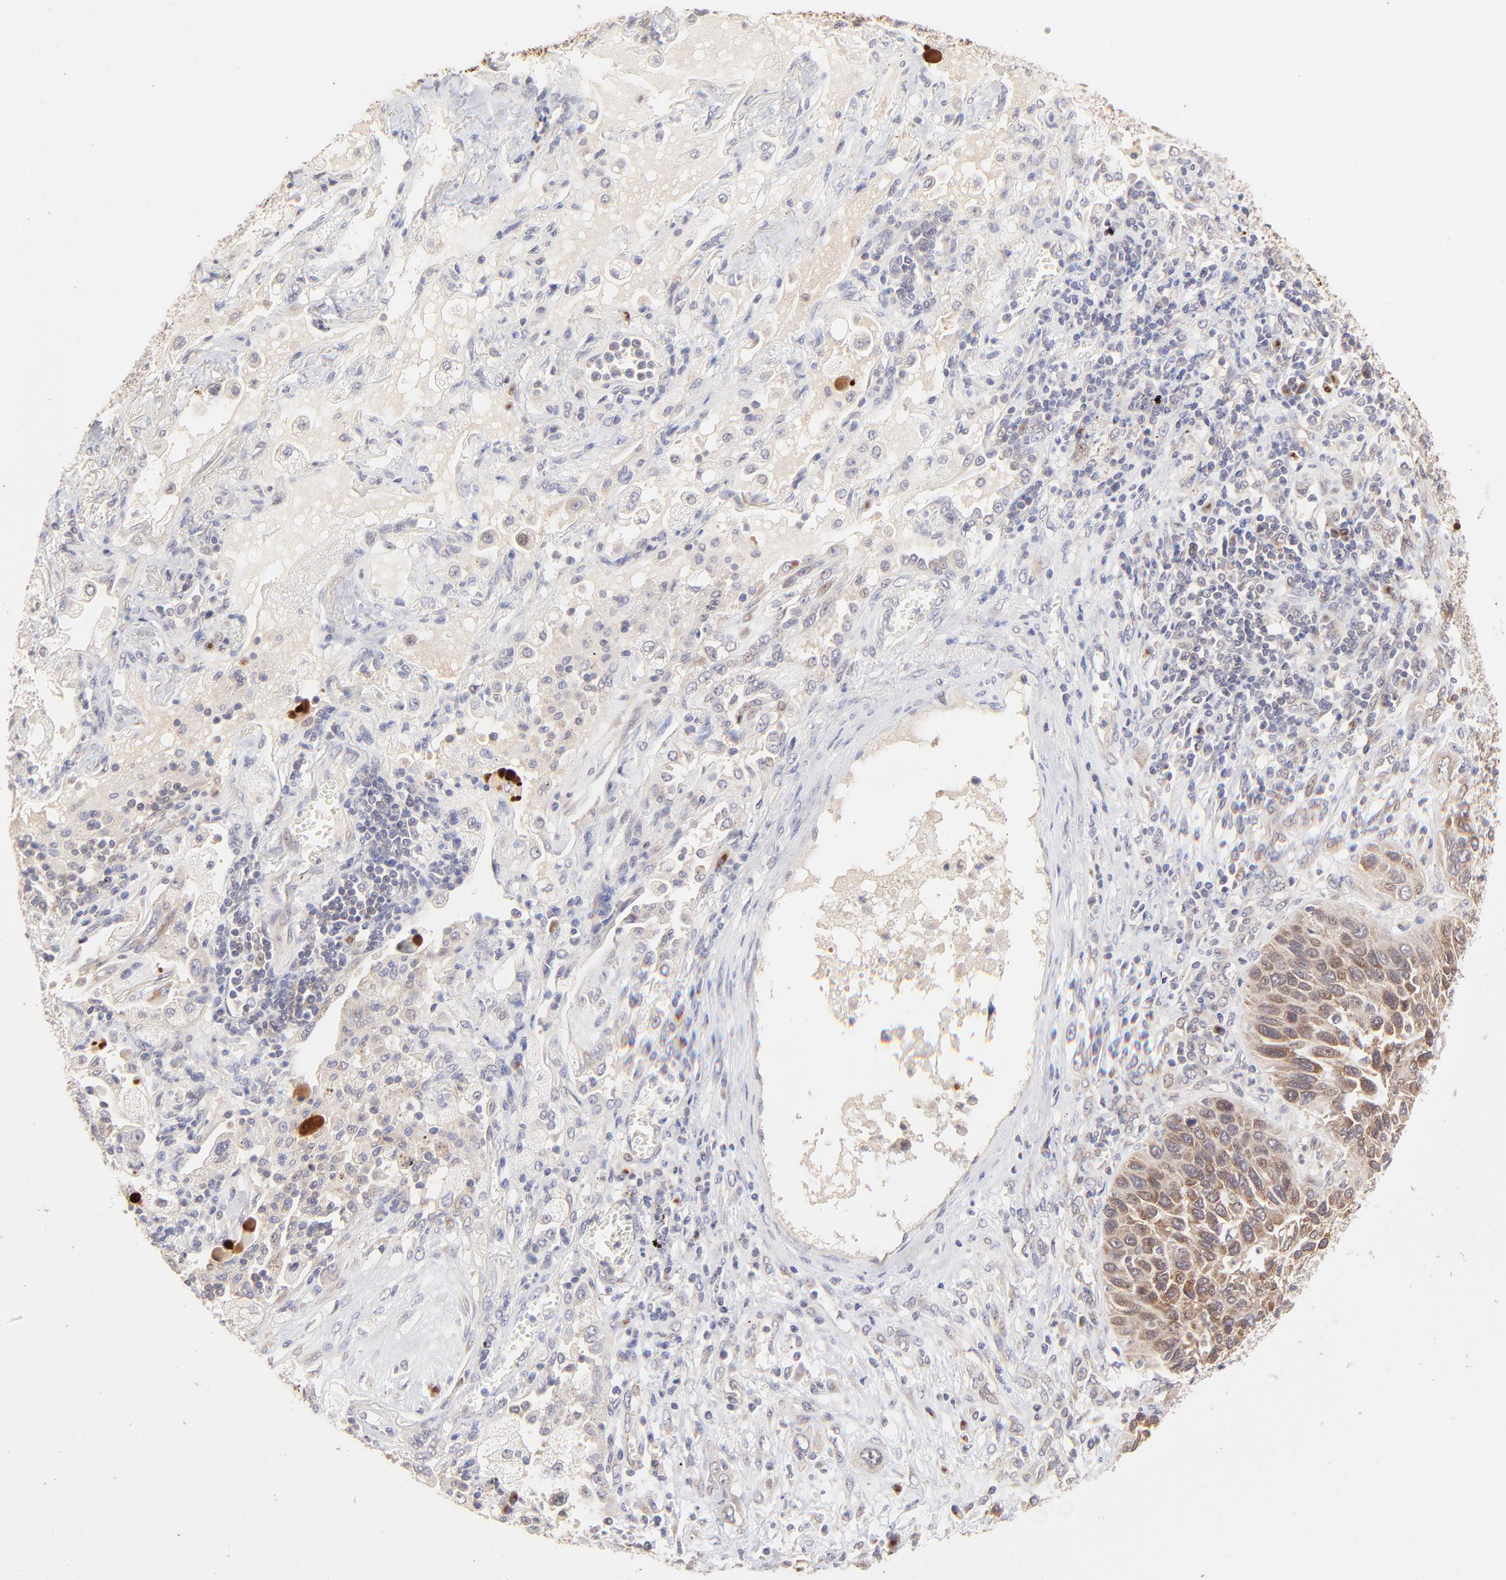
{"staining": {"intensity": "moderate", "quantity": ">75%", "location": "cytoplasmic/membranous"}, "tissue": "lung cancer", "cell_type": "Tumor cells", "image_type": "cancer", "snomed": [{"axis": "morphology", "description": "Squamous cell carcinoma, NOS"}, {"axis": "topography", "description": "Lung"}], "caption": "DAB (3,3'-diaminobenzidine) immunohistochemical staining of human squamous cell carcinoma (lung) exhibits moderate cytoplasmic/membranous protein expression in about >75% of tumor cells.", "gene": "TNRC6B", "patient": {"sex": "female", "age": 76}}